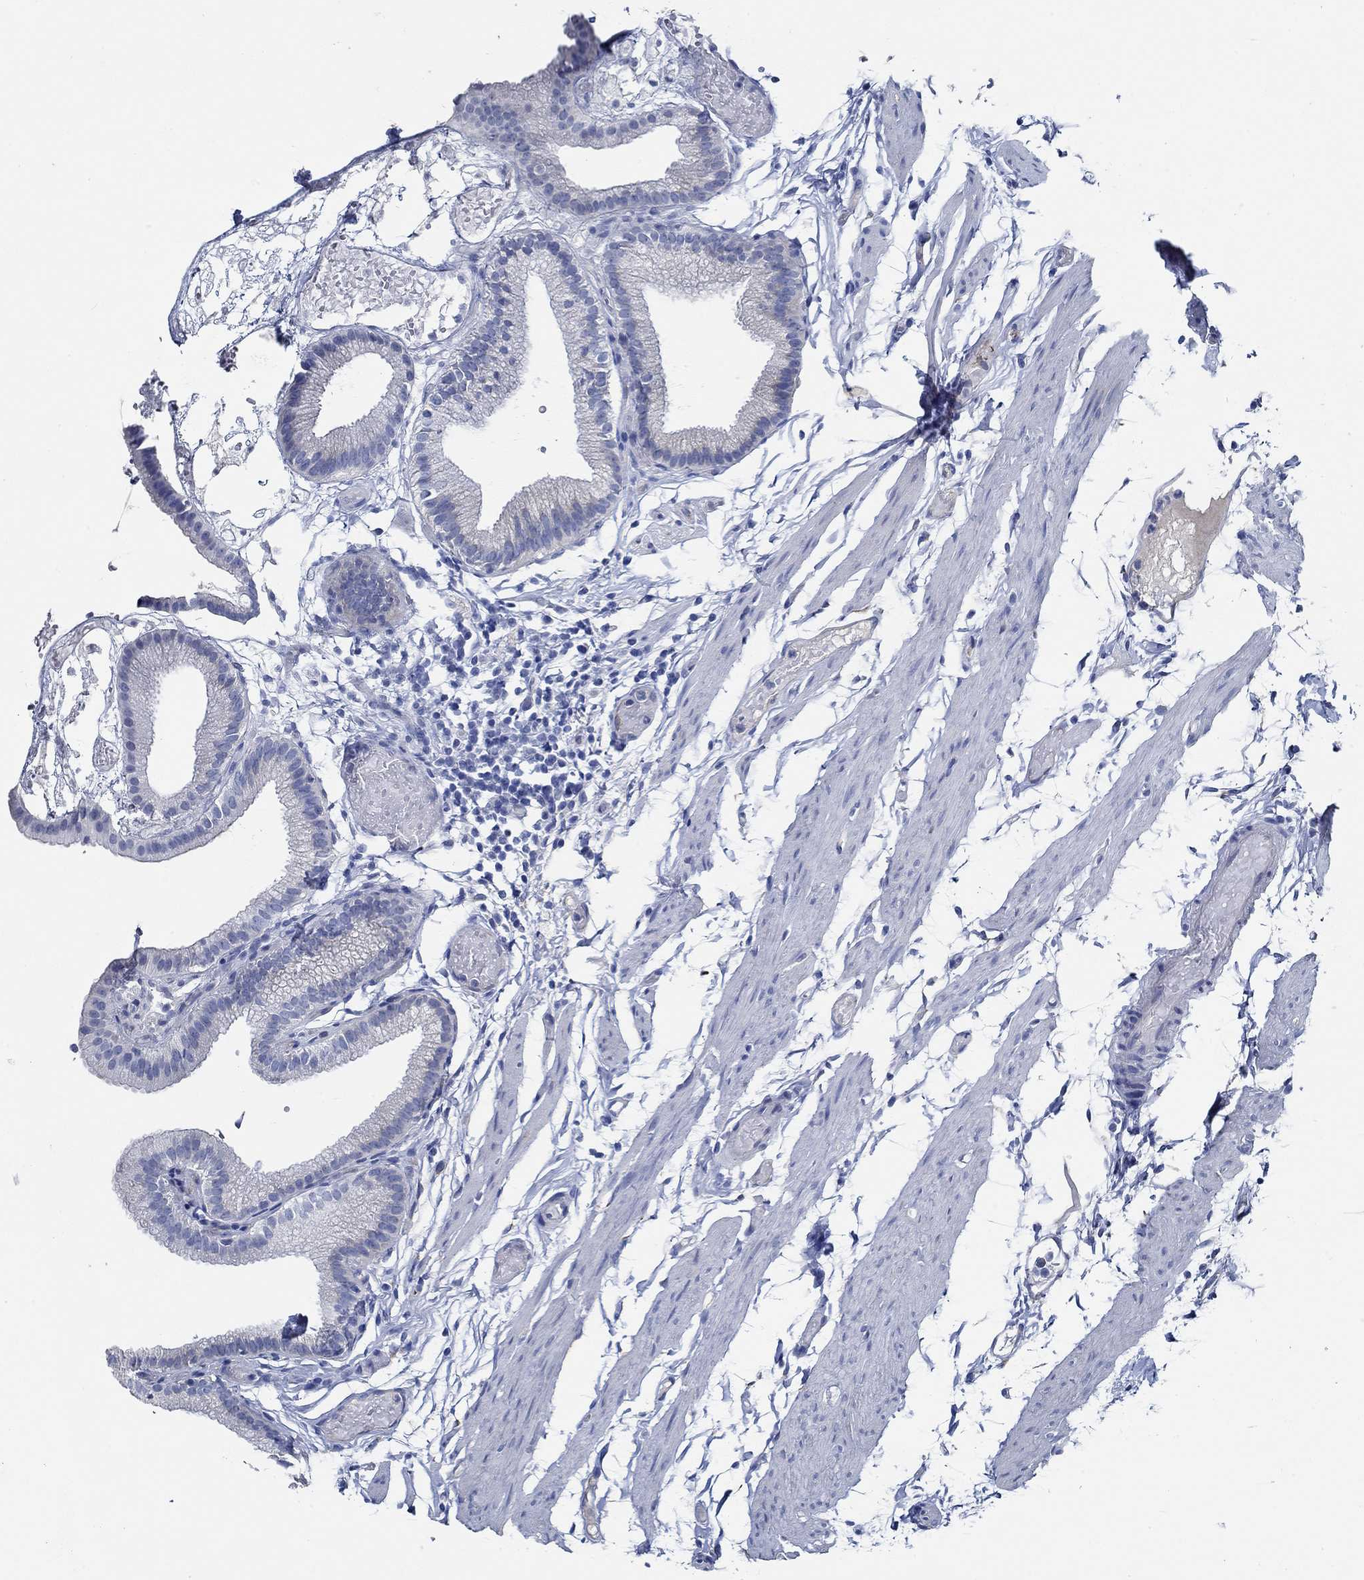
{"staining": {"intensity": "negative", "quantity": "none", "location": "none"}, "tissue": "gallbladder", "cell_type": "Glandular cells", "image_type": "normal", "snomed": [{"axis": "morphology", "description": "Normal tissue, NOS"}, {"axis": "topography", "description": "Gallbladder"}], "caption": "DAB immunohistochemical staining of normal human gallbladder displays no significant staining in glandular cells. (DAB immunohistochemistry with hematoxylin counter stain).", "gene": "HECW2", "patient": {"sex": "female", "age": 45}}